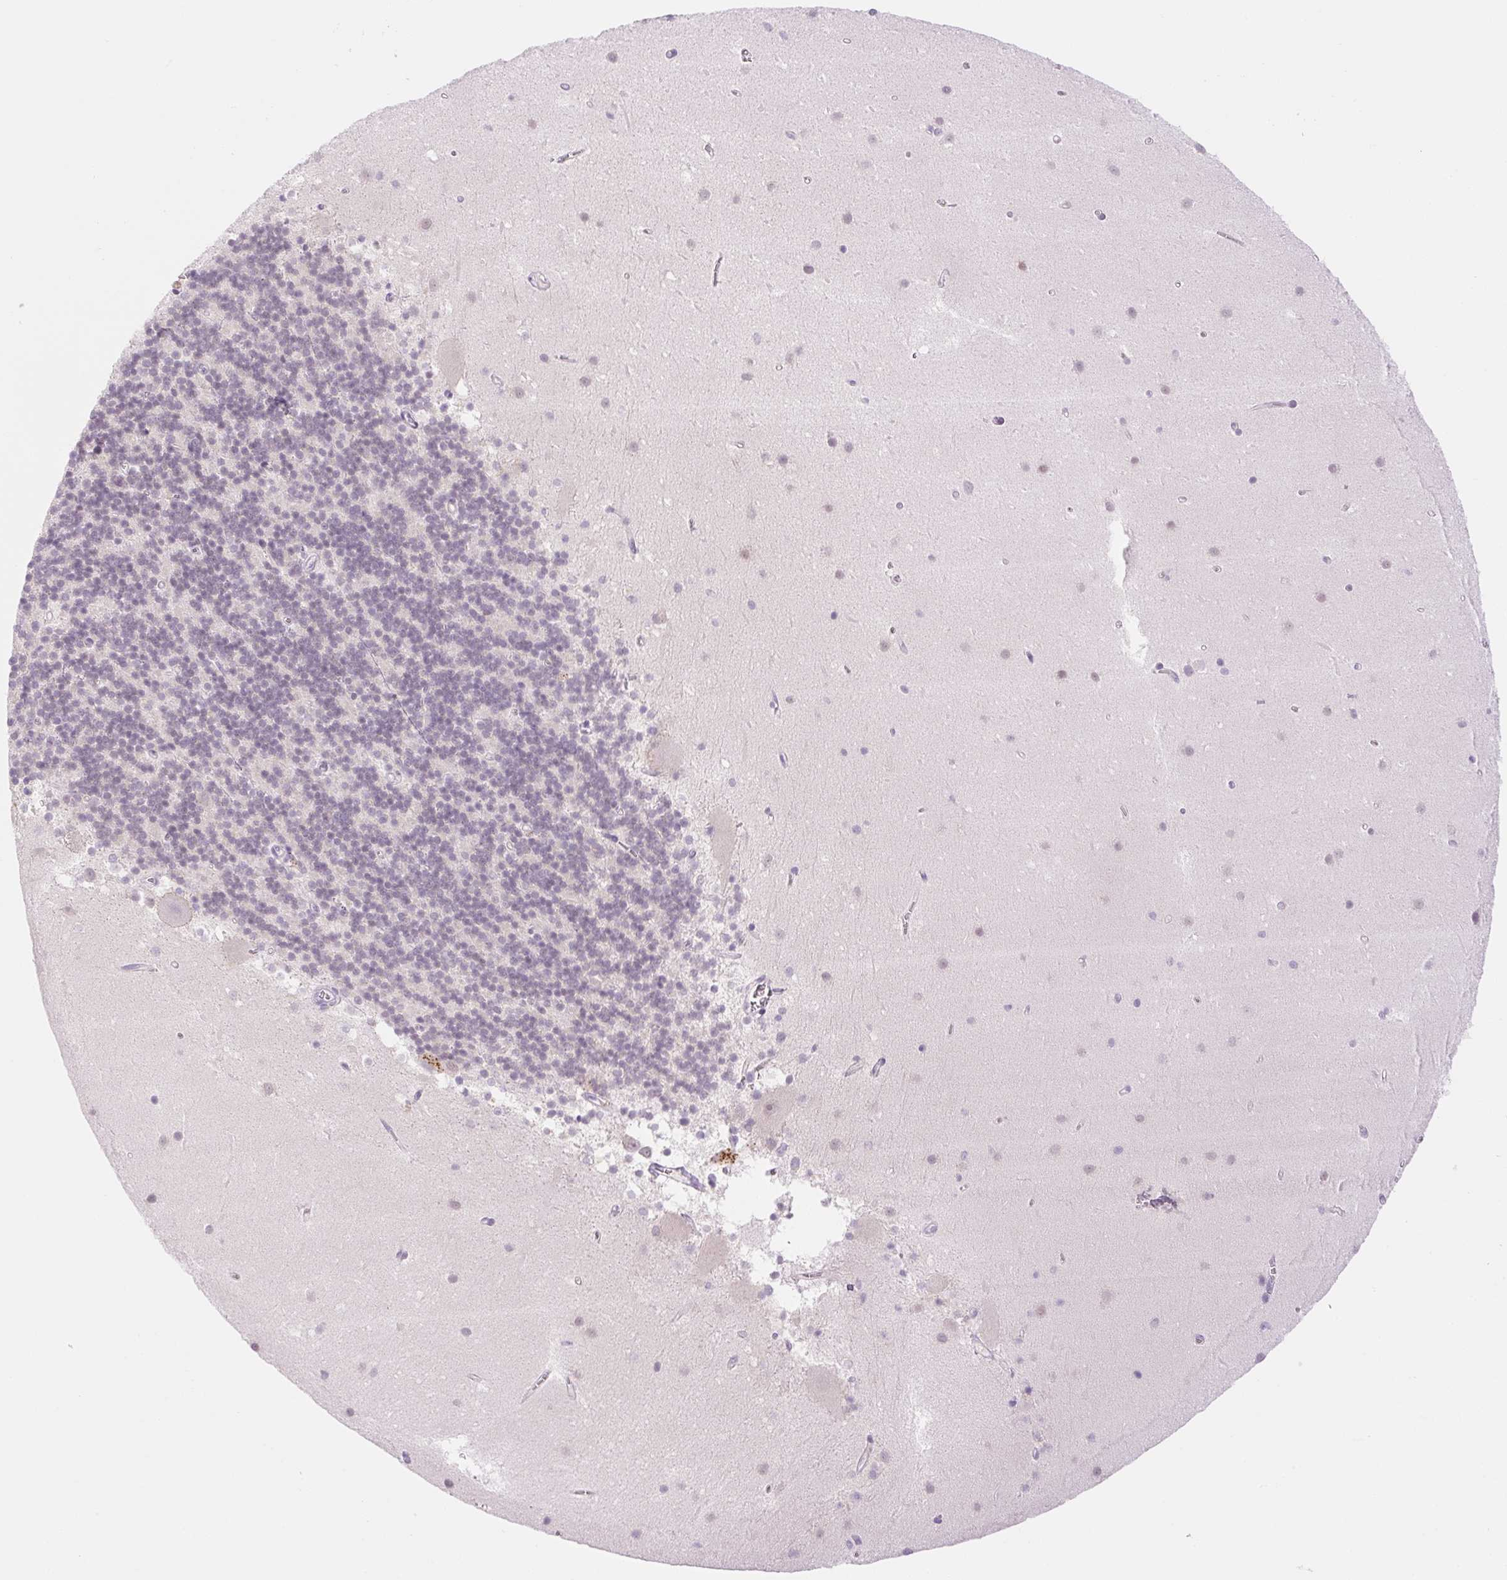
{"staining": {"intensity": "negative", "quantity": "none", "location": "none"}, "tissue": "cerebellum", "cell_type": "Cells in granular layer", "image_type": "normal", "snomed": [{"axis": "morphology", "description": "Normal tissue, NOS"}, {"axis": "topography", "description": "Cerebellum"}], "caption": "Immunohistochemistry photomicrograph of benign cerebellum: cerebellum stained with DAB (3,3'-diaminobenzidine) displays no significant protein positivity in cells in granular layer. Brightfield microscopy of immunohistochemistry (IHC) stained with DAB (brown) and hematoxylin (blue), captured at high magnification.", "gene": "SPRYD4", "patient": {"sex": "male", "age": 54}}